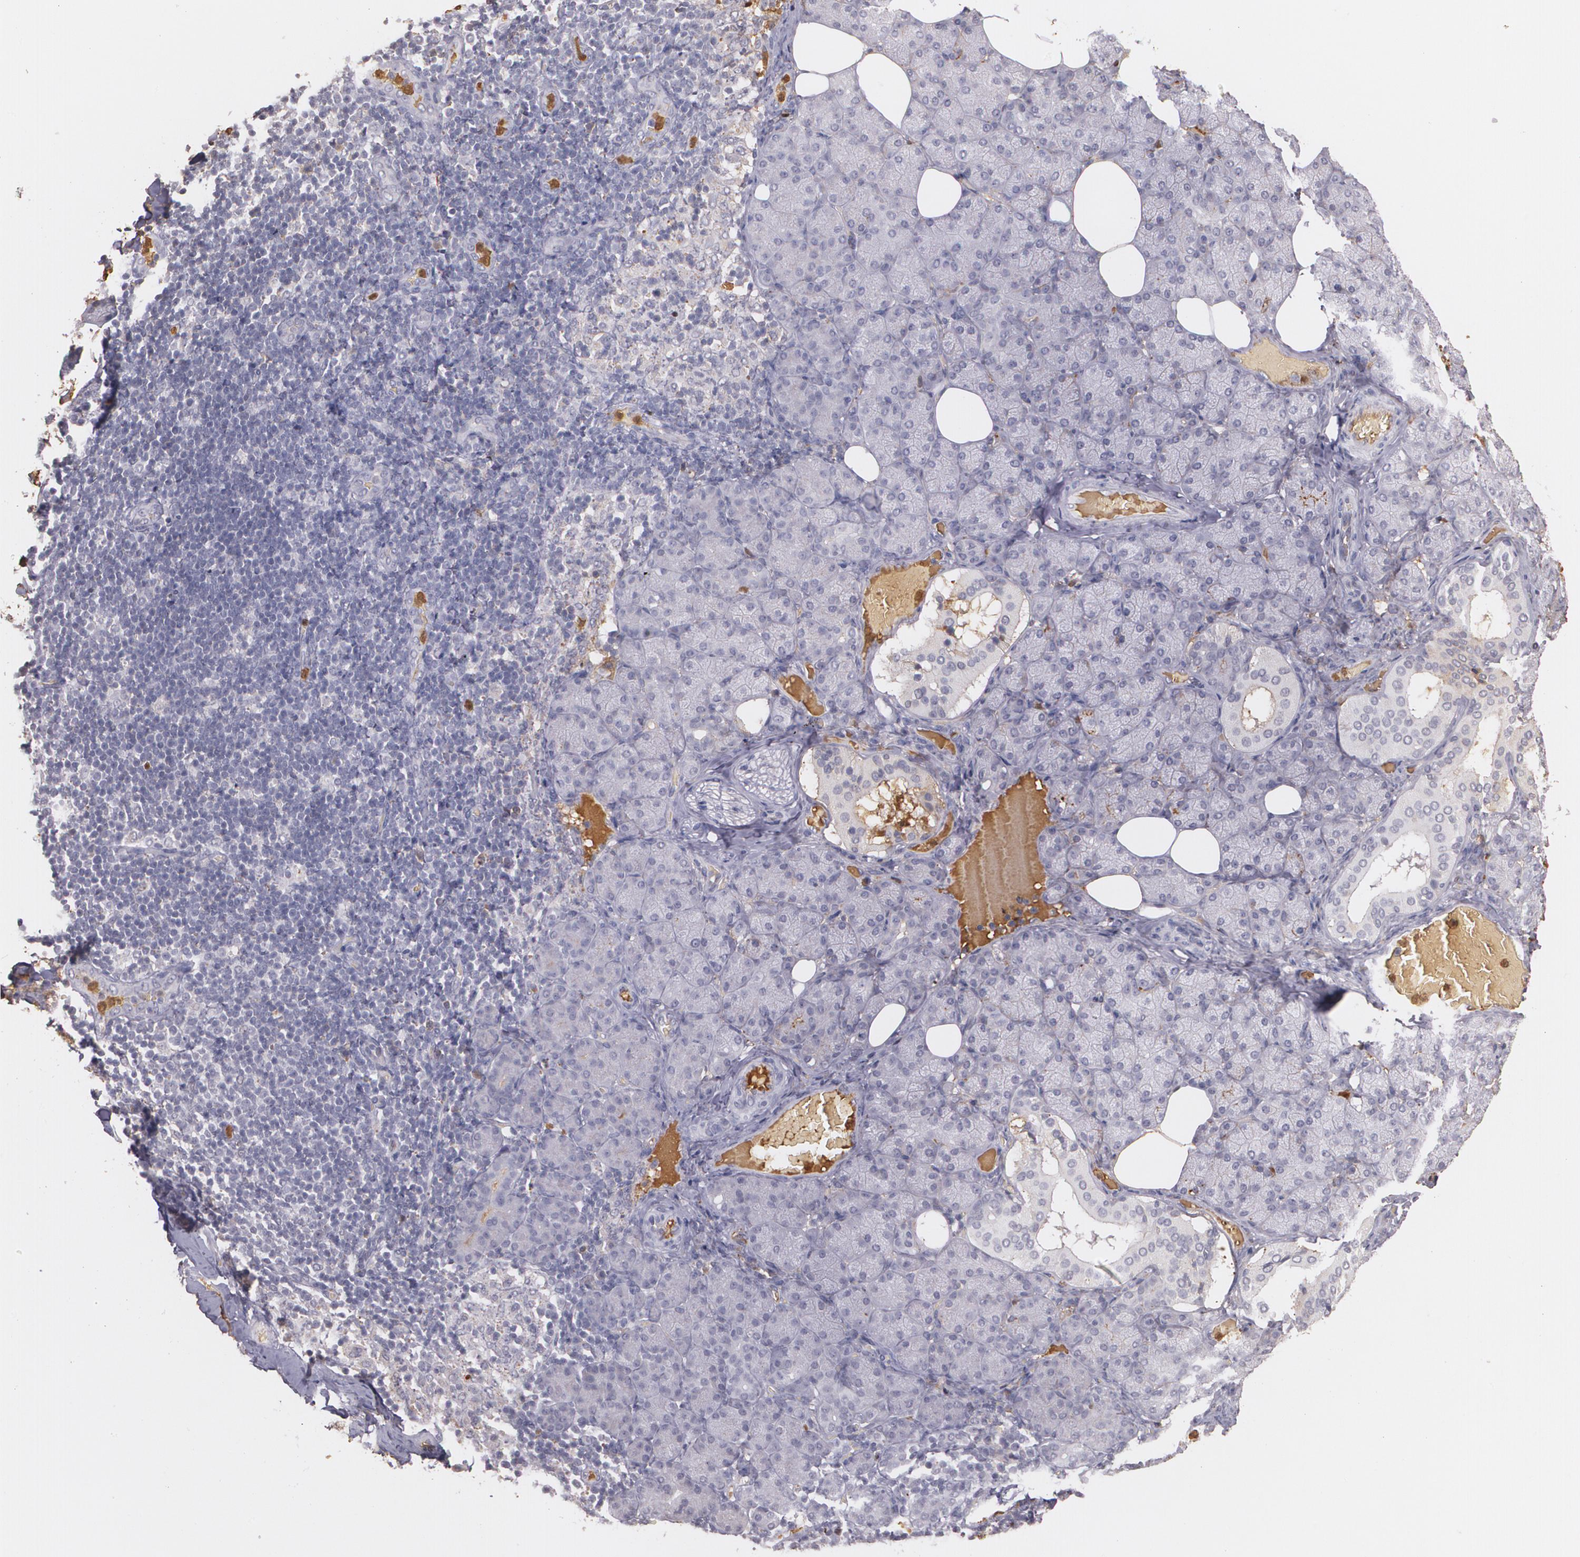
{"staining": {"intensity": "negative", "quantity": "none", "location": "none"}, "tissue": "salivary gland", "cell_type": "Glandular cells", "image_type": "normal", "snomed": [{"axis": "morphology", "description": "Normal tissue, NOS"}, {"axis": "topography", "description": "Lymph node"}, {"axis": "topography", "description": "Salivary gland"}], "caption": "DAB (3,3'-diaminobenzidine) immunohistochemical staining of unremarkable salivary gland shows no significant positivity in glandular cells.", "gene": "PTS", "patient": {"sex": "male", "age": 8}}